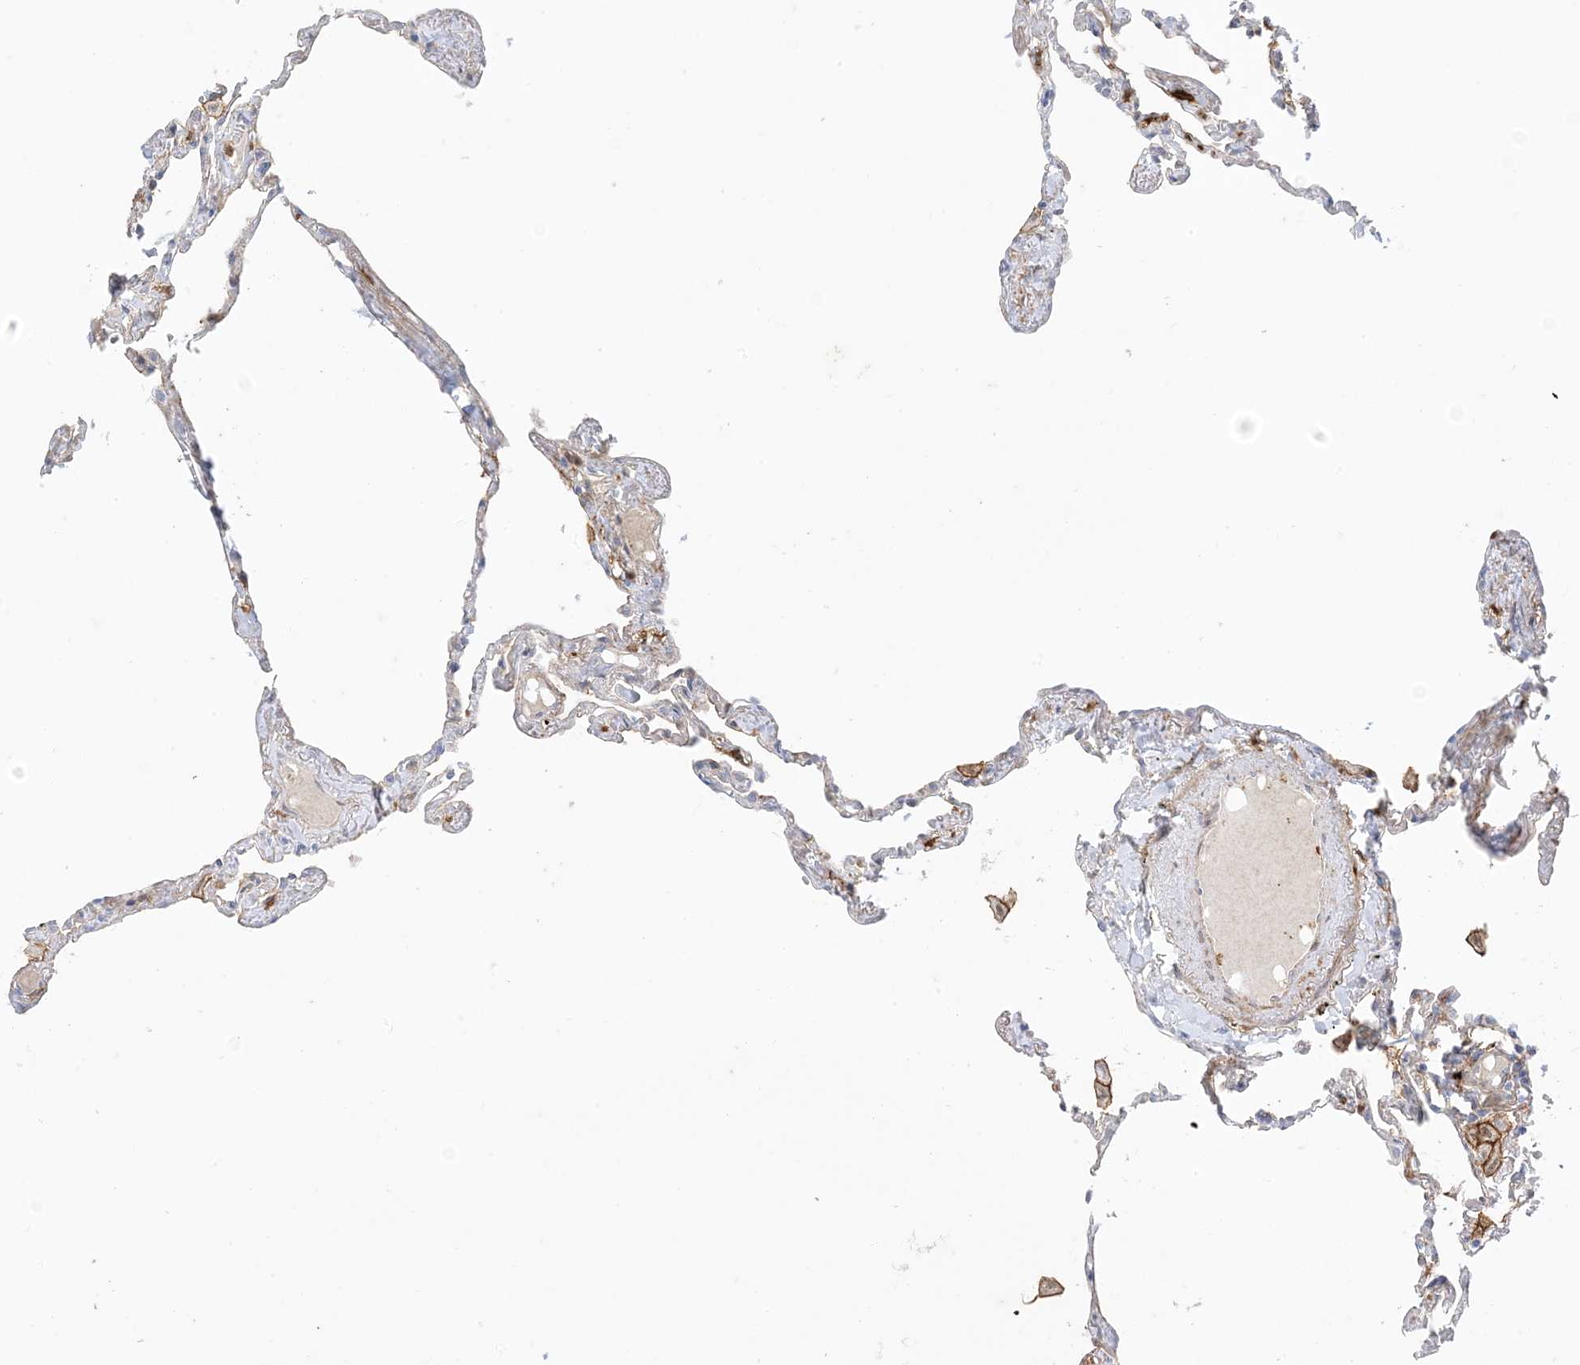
{"staining": {"intensity": "moderate", "quantity": "<25%", "location": "cytoplasmic/membranous"}, "tissue": "lung", "cell_type": "Alveolar cells", "image_type": "normal", "snomed": [{"axis": "morphology", "description": "Normal tissue, NOS"}, {"axis": "topography", "description": "Lung"}], "caption": "A micrograph of human lung stained for a protein demonstrates moderate cytoplasmic/membranous brown staining in alveolar cells. (DAB IHC with brightfield microscopy, high magnification).", "gene": "GSN", "patient": {"sex": "female", "age": 67}}